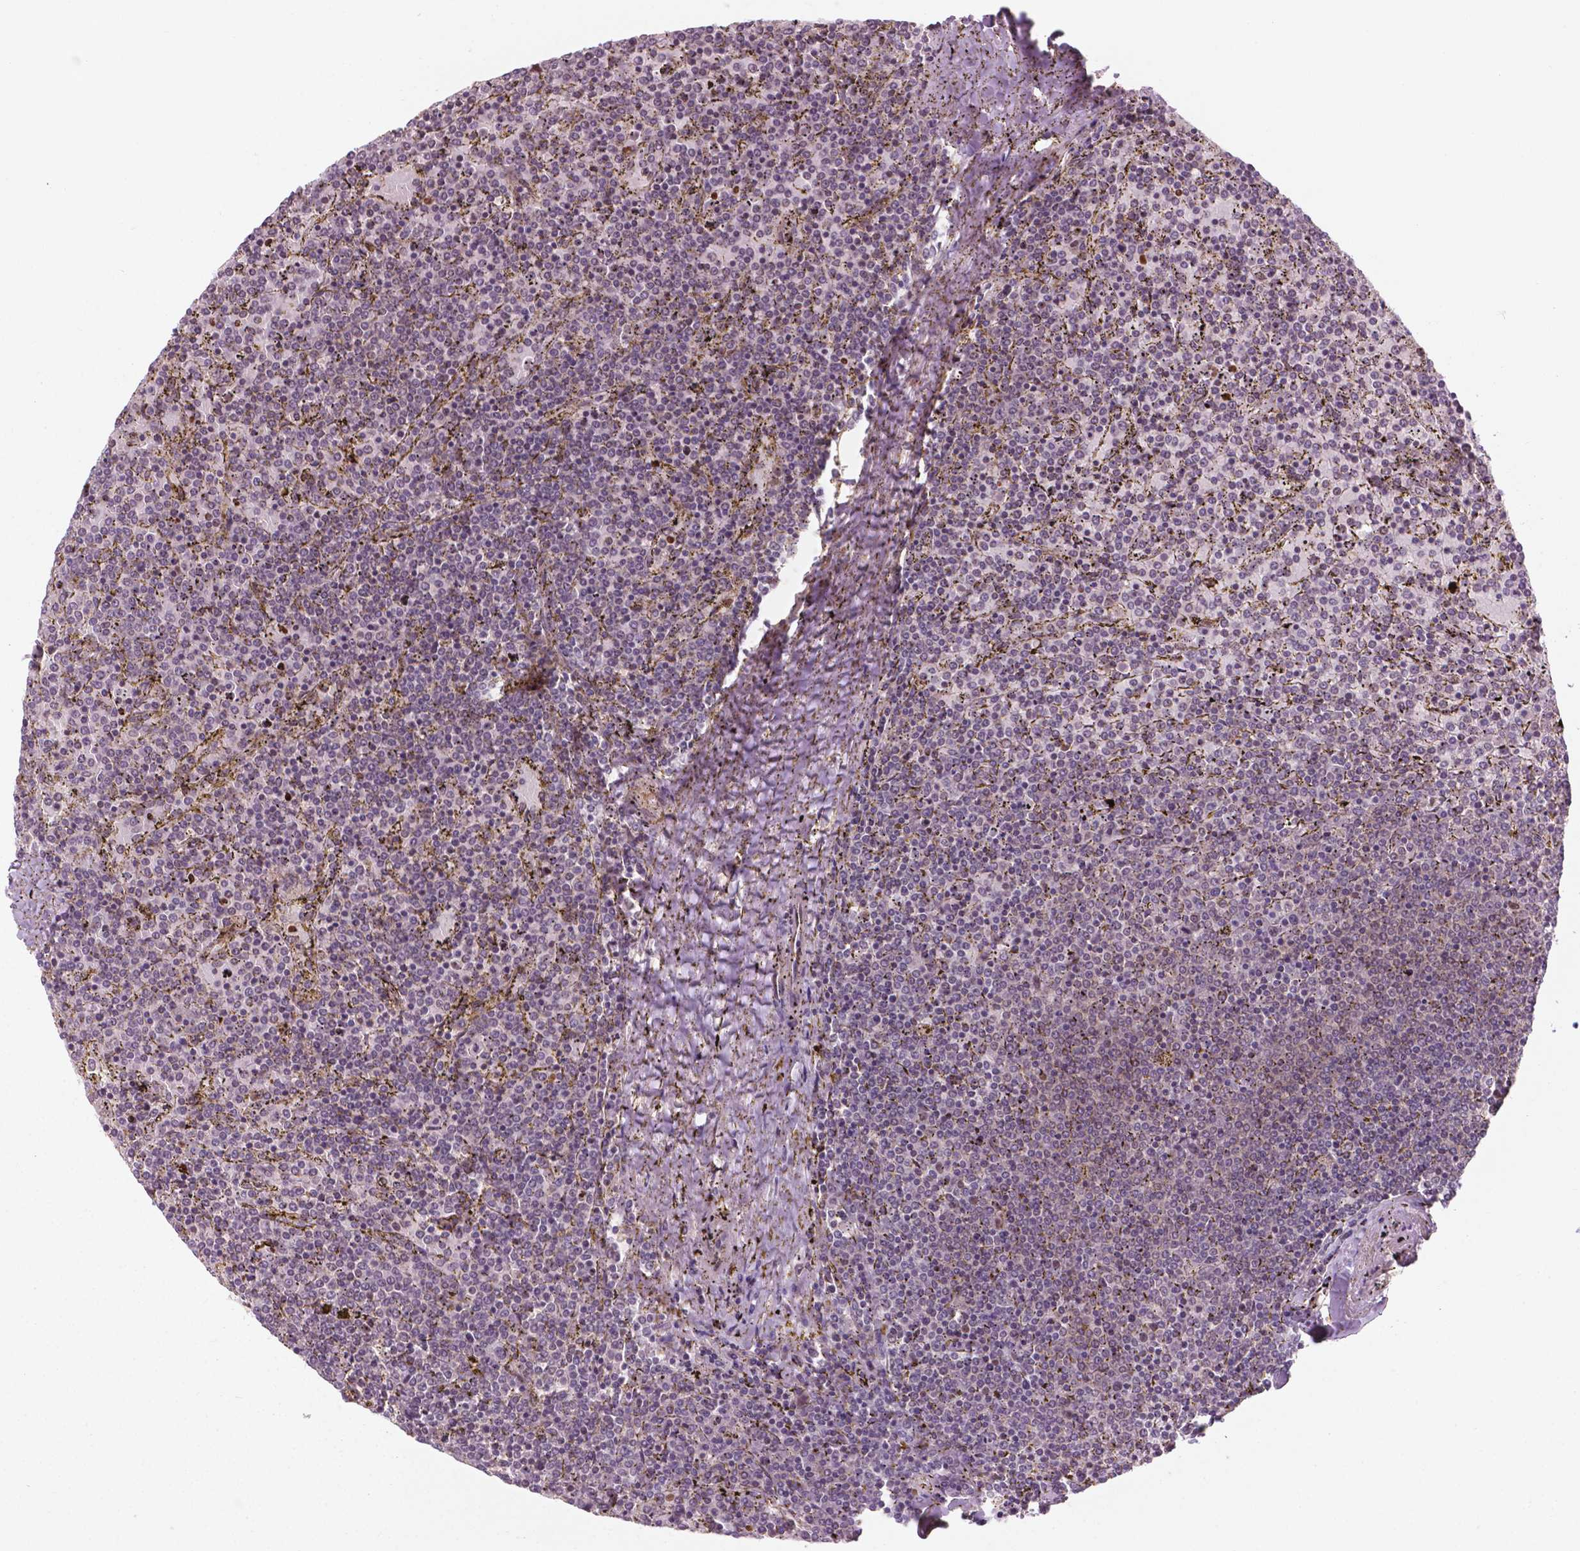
{"staining": {"intensity": "negative", "quantity": "none", "location": "none"}, "tissue": "lymphoma", "cell_type": "Tumor cells", "image_type": "cancer", "snomed": [{"axis": "morphology", "description": "Malignant lymphoma, non-Hodgkin's type, Low grade"}, {"axis": "topography", "description": "Spleen"}], "caption": "High magnification brightfield microscopy of malignant lymphoma, non-Hodgkin's type (low-grade) stained with DAB (3,3'-diaminobenzidine) (brown) and counterstained with hematoxylin (blue): tumor cells show no significant expression. (DAB immunohistochemistry (IHC), high magnification).", "gene": "NFAT5", "patient": {"sex": "female", "age": 77}}